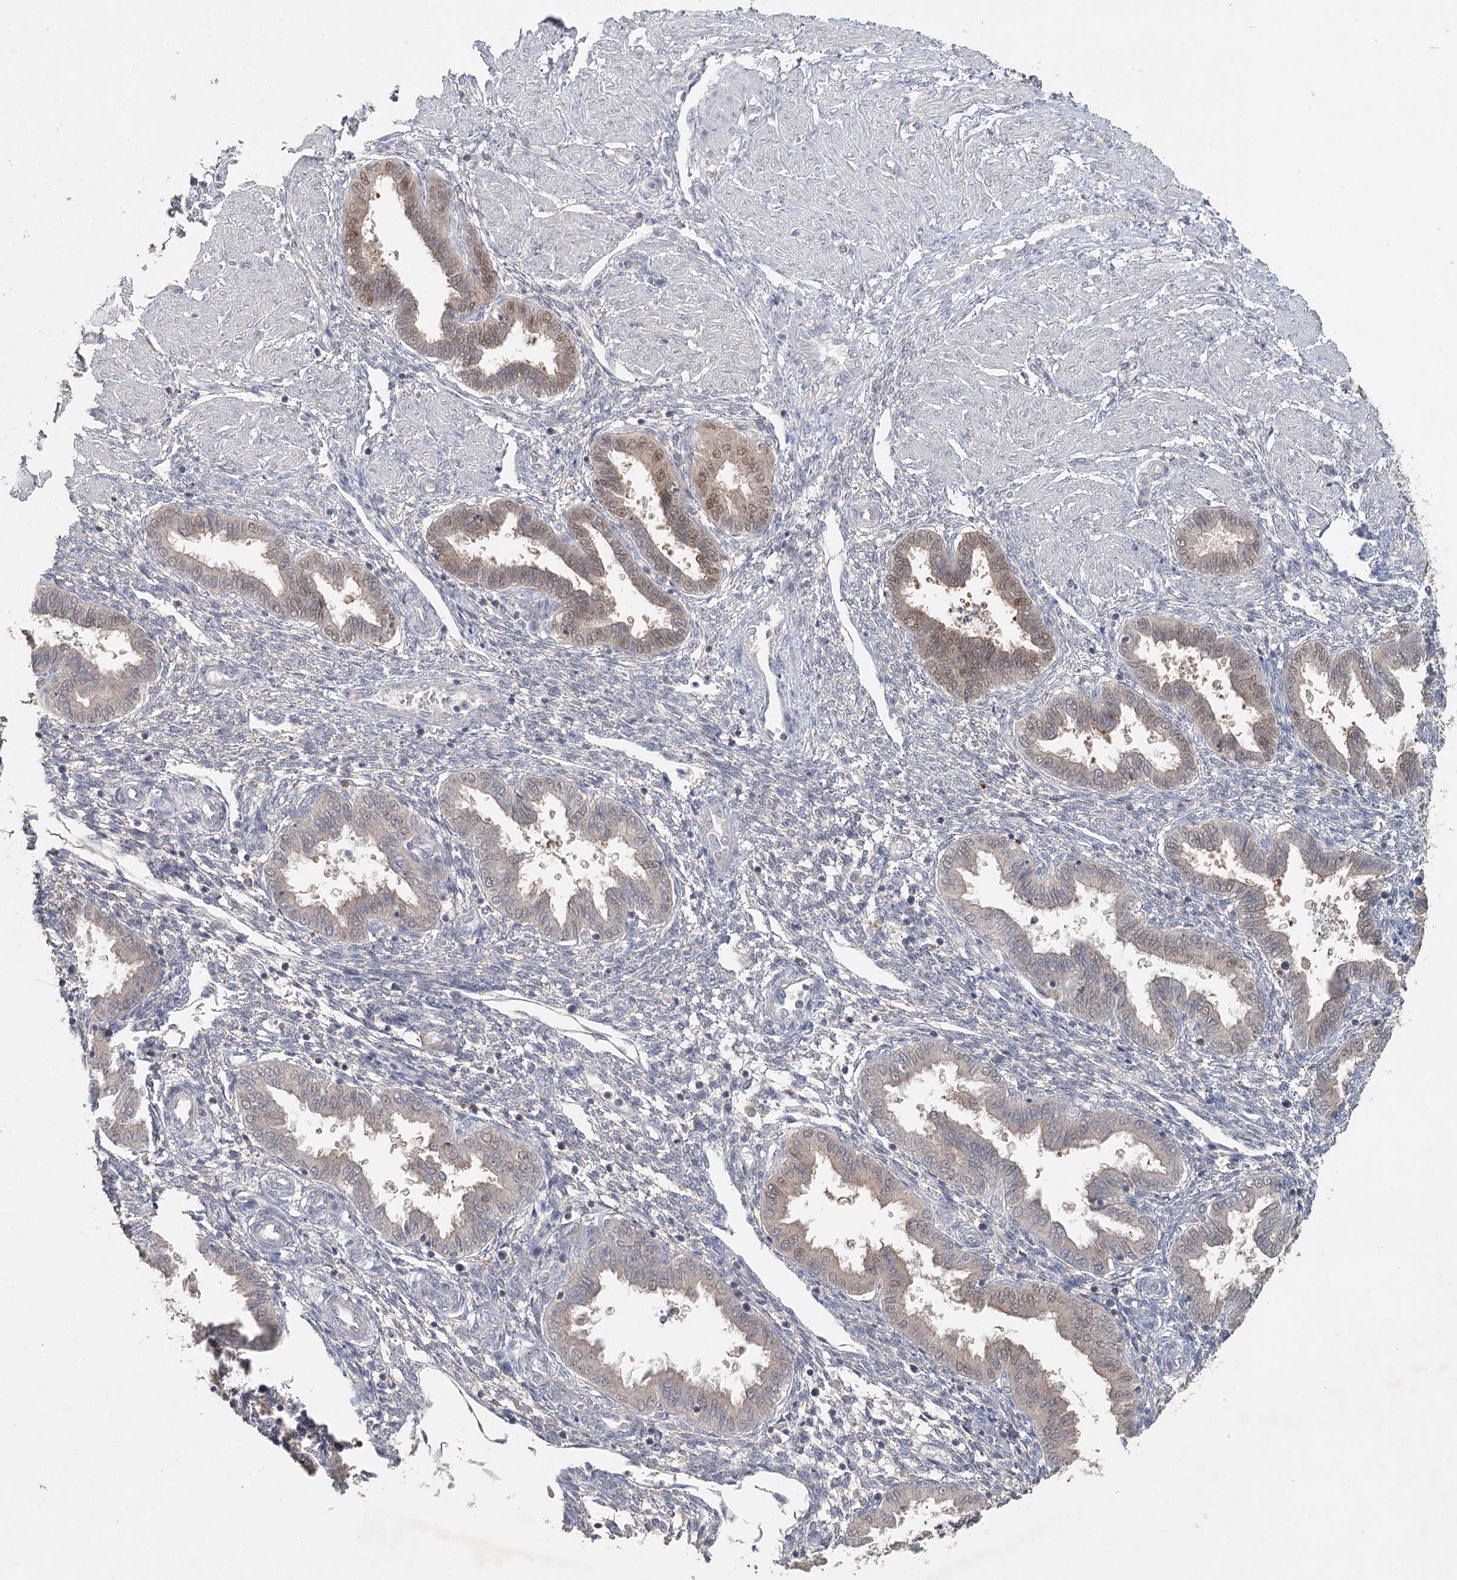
{"staining": {"intensity": "negative", "quantity": "none", "location": "none"}, "tissue": "endometrium", "cell_type": "Cells in endometrial stroma", "image_type": "normal", "snomed": [{"axis": "morphology", "description": "Normal tissue, NOS"}, {"axis": "topography", "description": "Endometrium"}], "caption": "This is an immunohistochemistry photomicrograph of benign endometrium. There is no positivity in cells in endometrial stroma.", "gene": "ADK", "patient": {"sex": "female", "age": 33}}